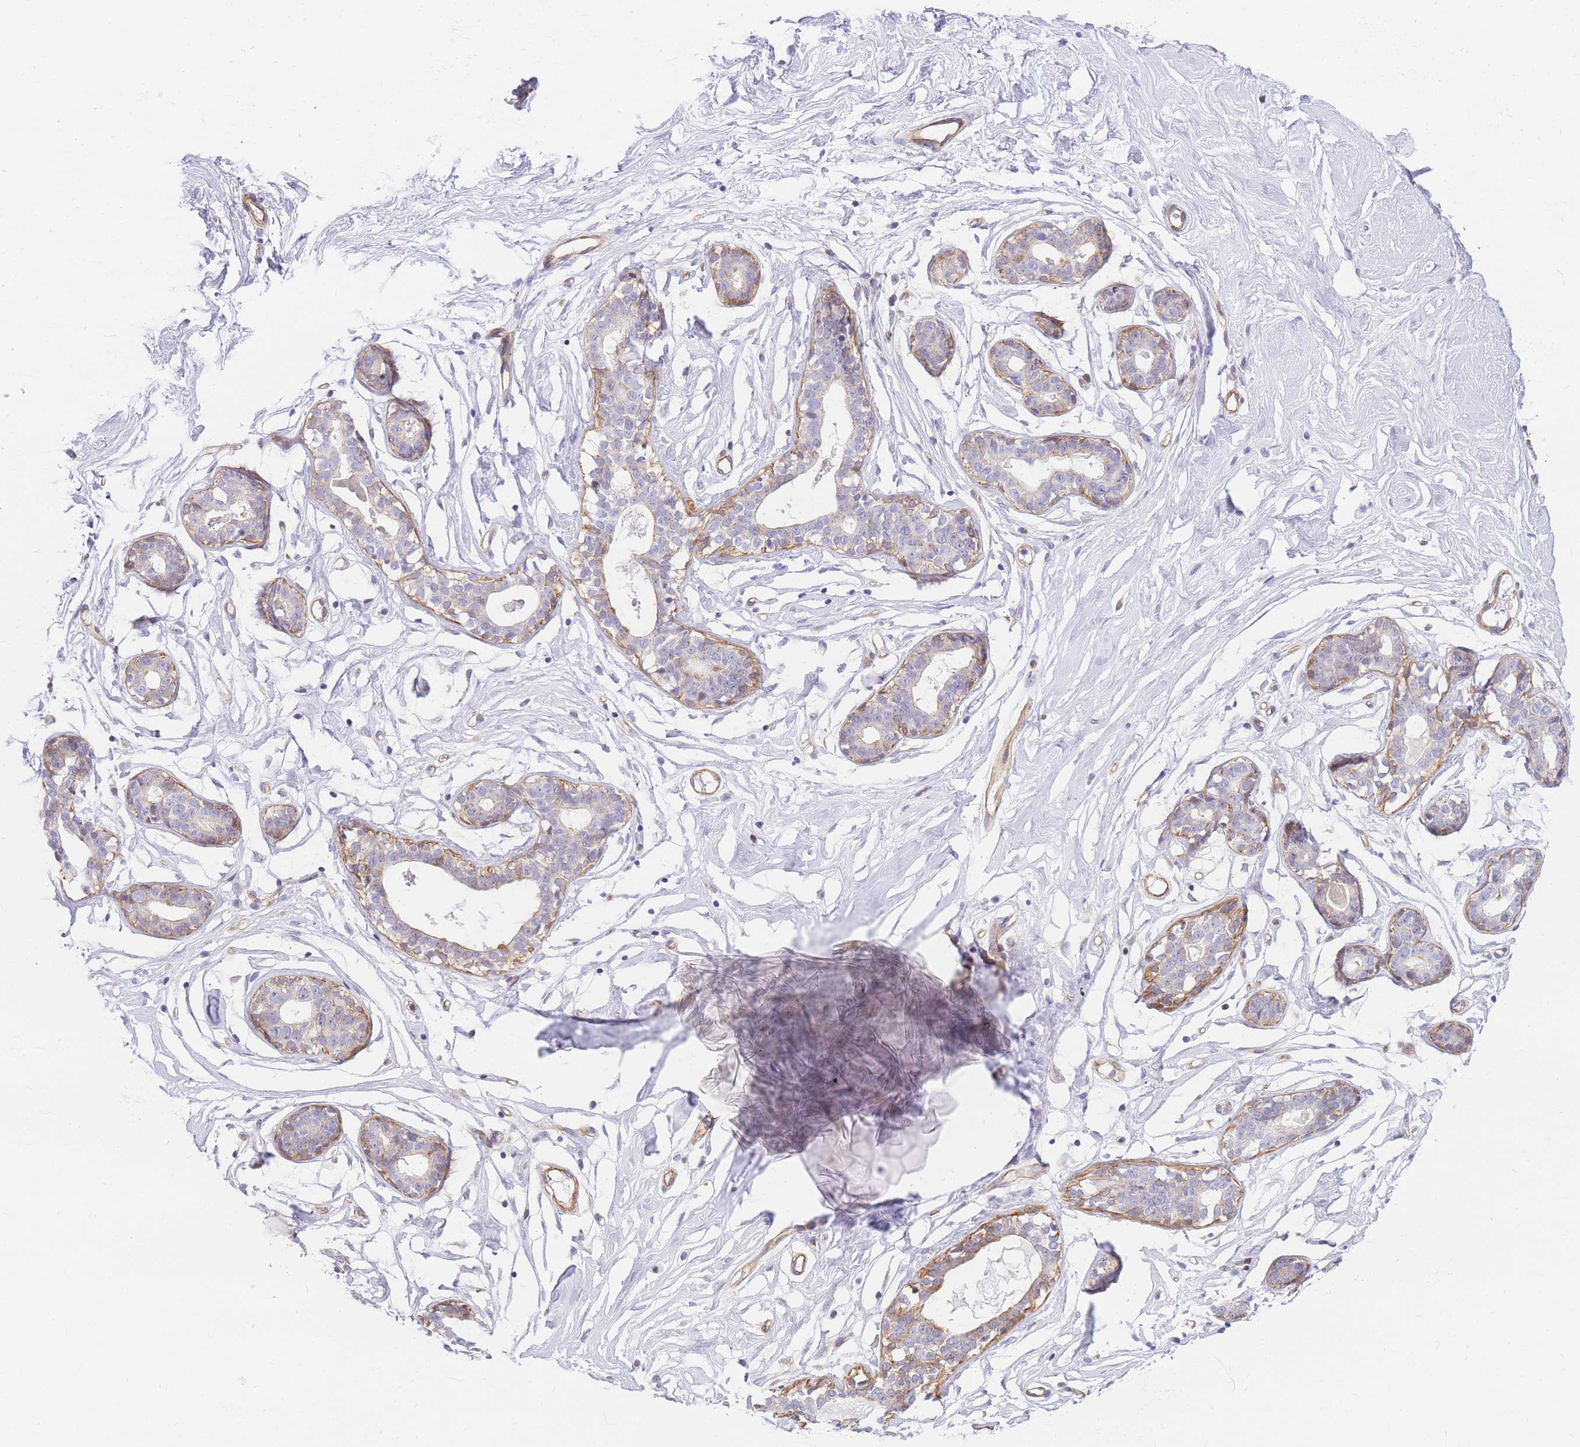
{"staining": {"intensity": "negative", "quantity": "none", "location": "none"}, "tissue": "breast", "cell_type": "Adipocytes", "image_type": "normal", "snomed": [{"axis": "morphology", "description": "Normal tissue, NOS"}, {"axis": "morphology", "description": "Adenoma, NOS"}, {"axis": "topography", "description": "Breast"}], "caption": "A photomicrograph of human breast is negative for staining in adipocytes. (Brightfield microscopy of DAB (3,3'-diaminobenzidine) immunohistochemistry at high magnification).", "gene": "S100PBP", "patient": {"sex": "female", "age": 23}}